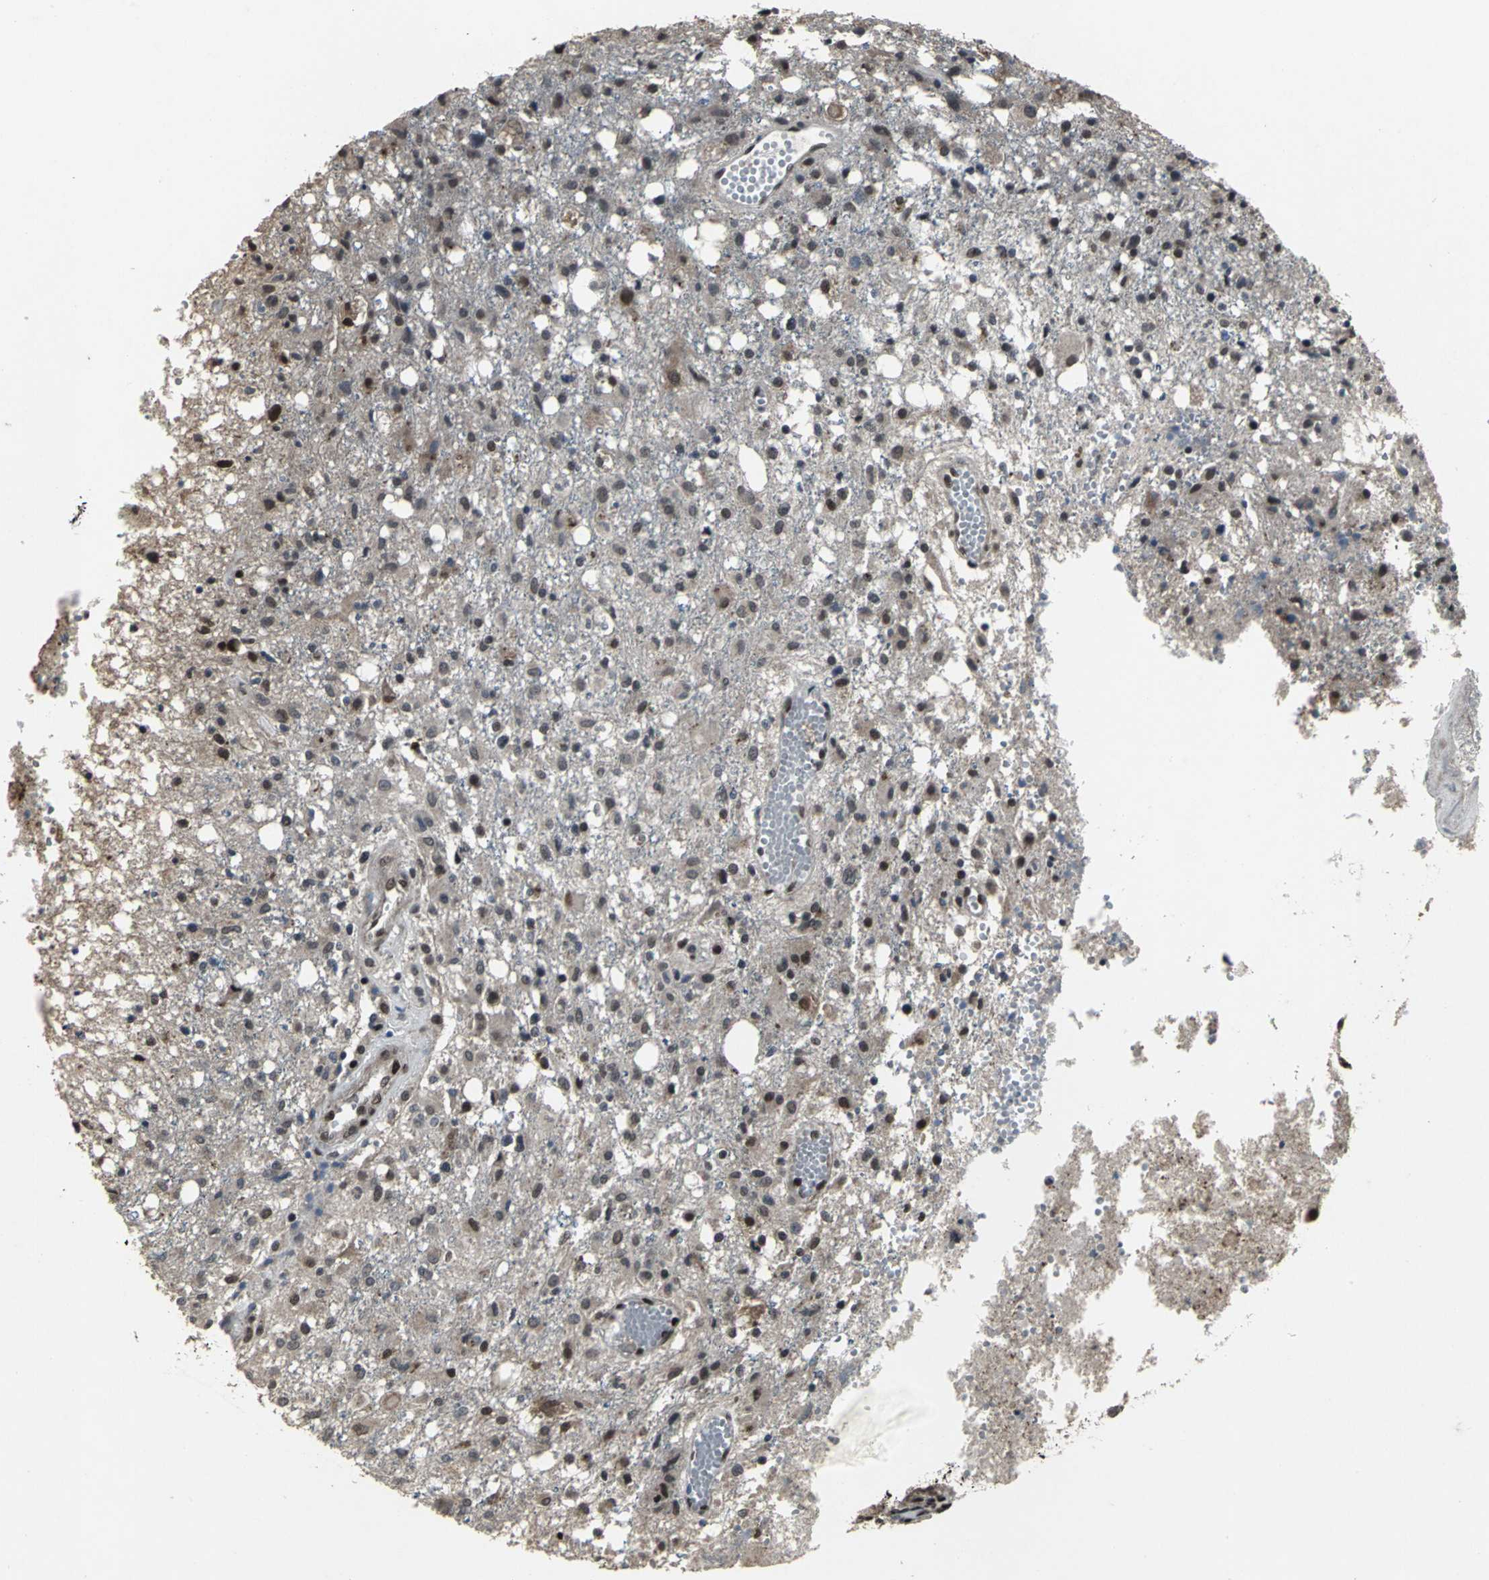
{"staining": {"intensity": "moderate", "quantity": "<25%", "location": "nuclear"}, "tissue": "glioma", "cell_type": "Tumor cells", "image_type": "cancer", "snomed": [{"axis": "morphology", "description": "Glioma, malignant, High grade"}, {"axis": "topography", "description": "Cerebral cortex"}], "caption": "Protein analysis of malignant glioma (high-grade) tissue demonstrates moderate nuclear positivity in approximately <25% of tumor cells.", "gene": "SRF", "patient": {"sex": "male", "age": 76}}